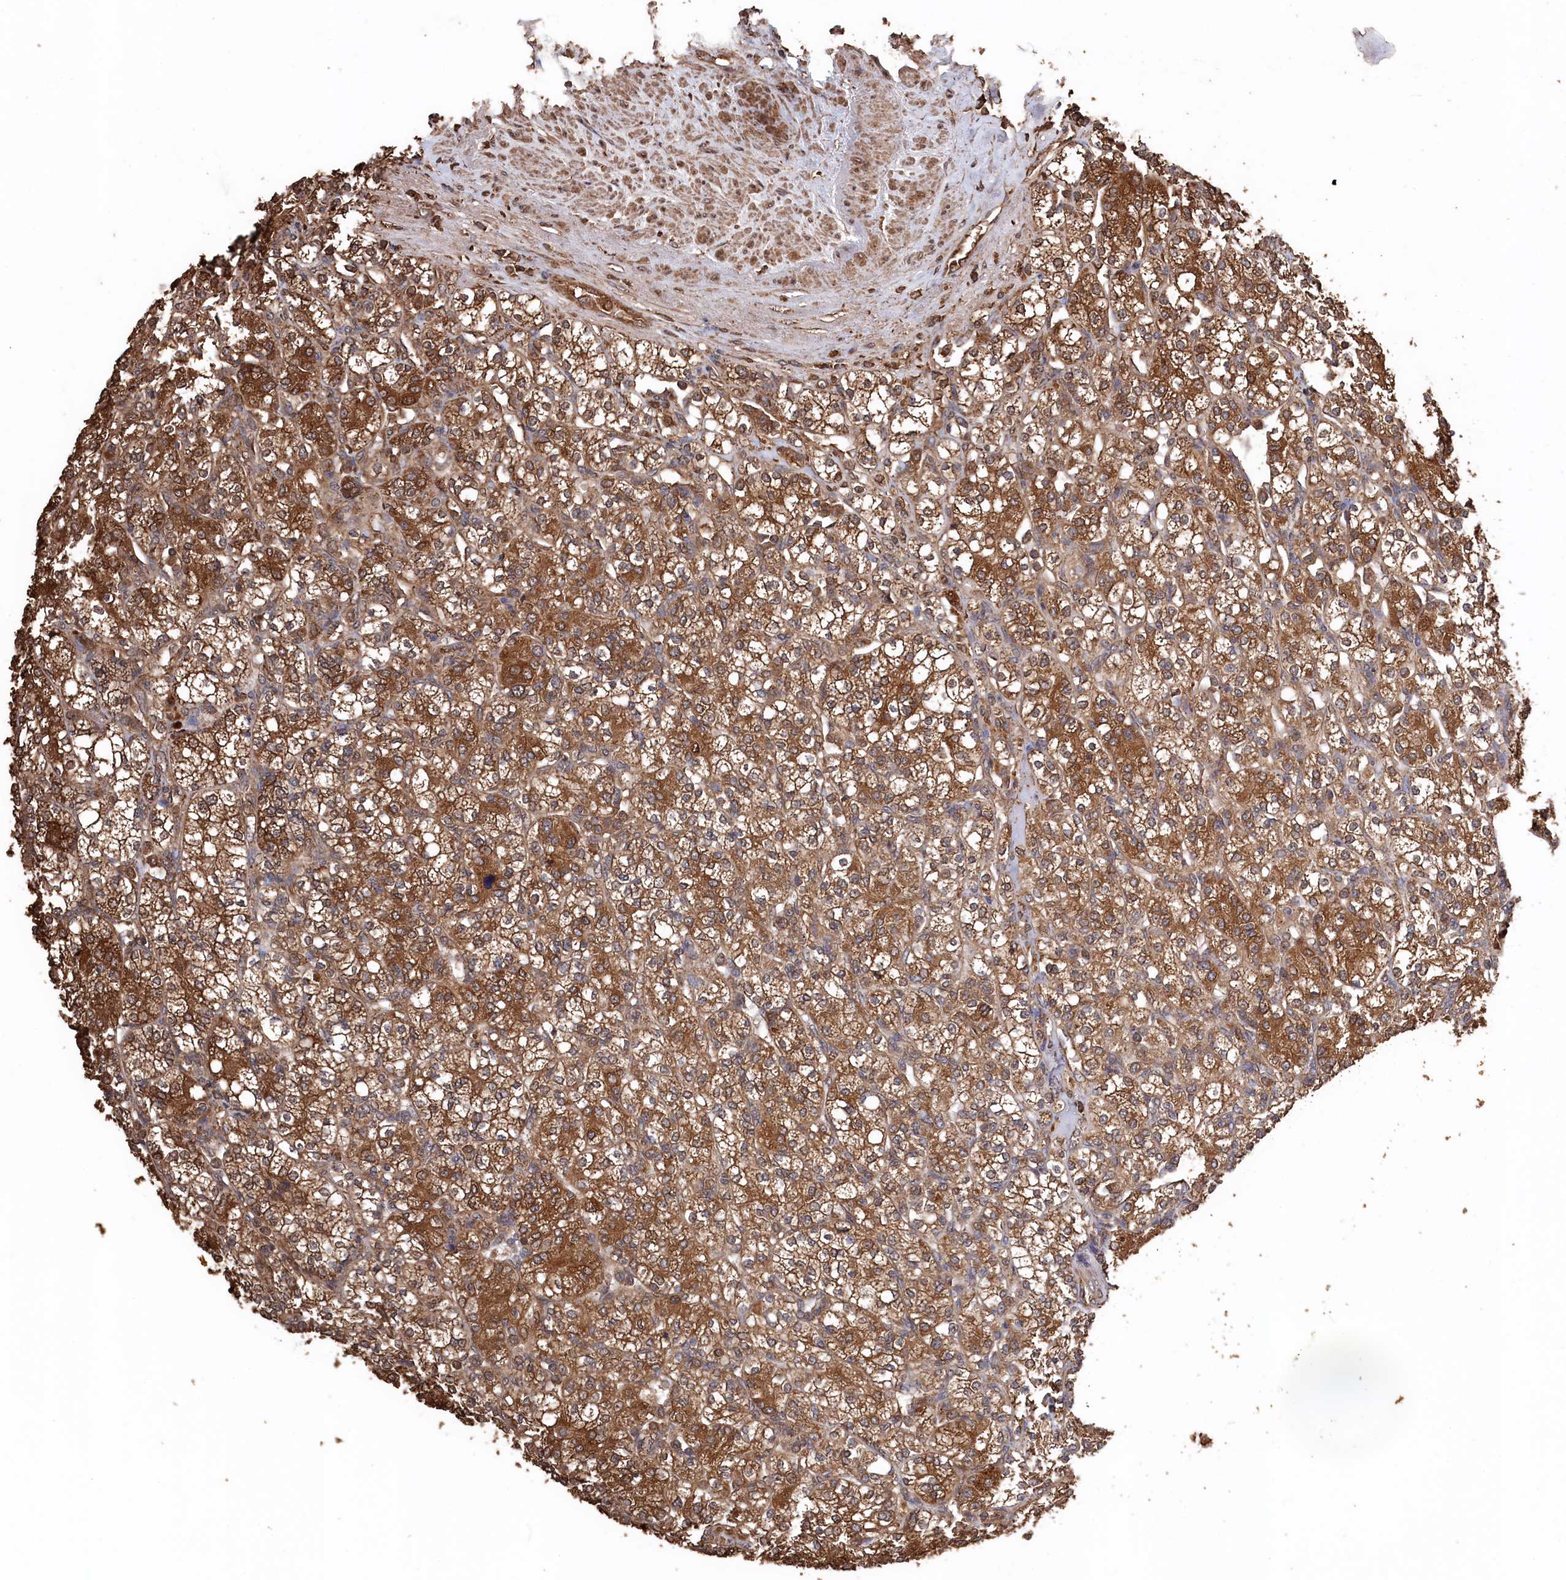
{"staining": {"intensity": "moderate", "quantity": ">75%", "location": "cytoplasmic/membranous"}, "tissue": "renal cancer", "cell_type": "Tumor cells", "image_type": "cancer", "snomed": [{"axis": "morphology", "description": "Adenocarcinoma, NOS"}, {"axis": "topography", "description": "Kidney"}], "caption": "DAB immunohistochemical staining of human renal cancer (adenocarcinoma) reveals moderate cytoplasmic/membranous protein positivity in about >75% of tumor cells.", "gene": "SNX33", "patient": {"sex": "male", "age": 77}}